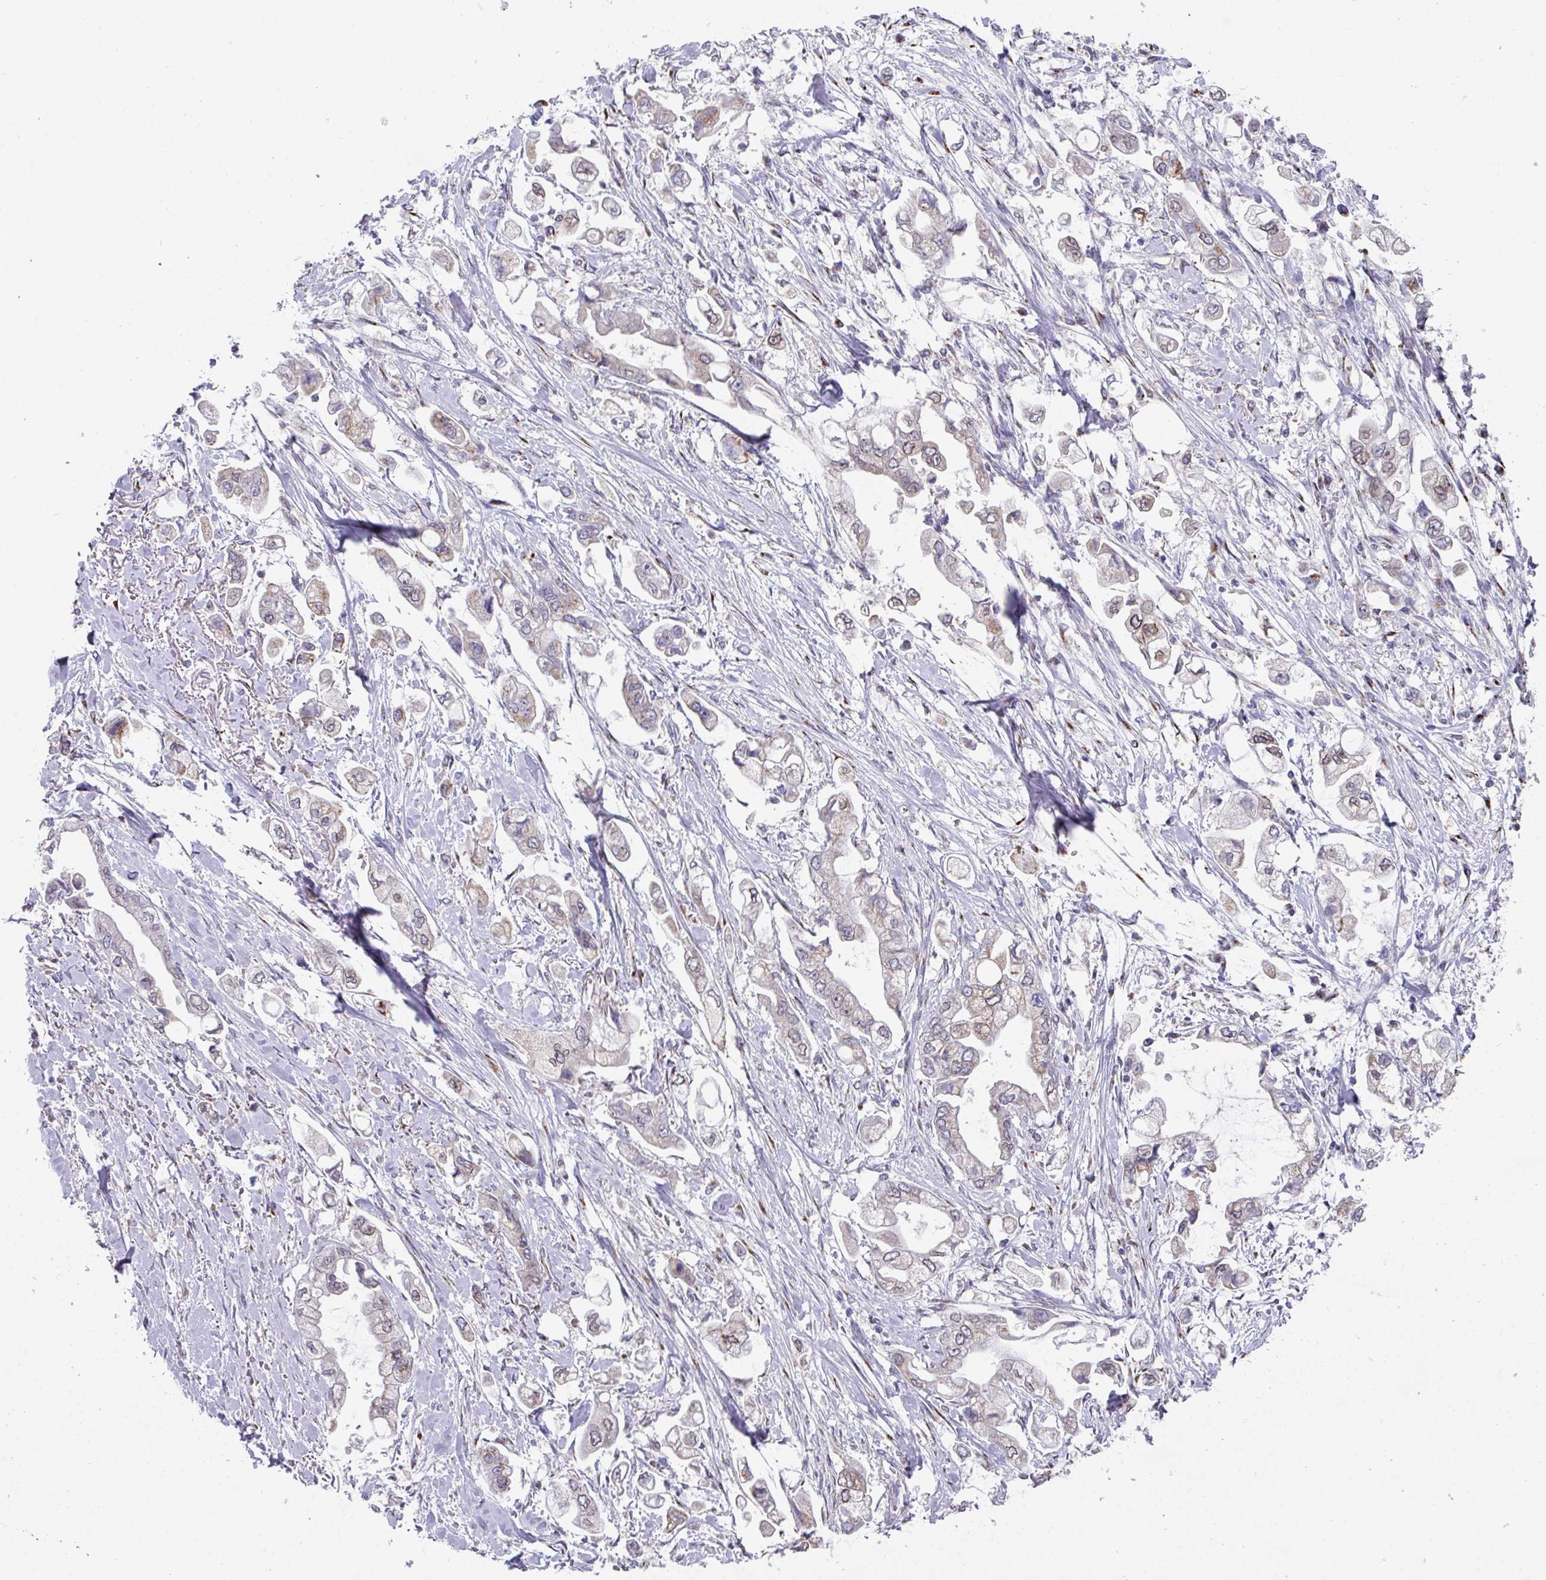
{"staining": {"intensity": "moderate", "quantity": "<25%", "location": "cytoplasmic/membranous,nuclear"}, "tissue": "stomach cancer", "cell_type": "Tumor cells", "image_type": "cancer", "snomed": [{"axis": "morphology", "description": "Adenocarcinoma, NOS"}, {"axis": "topography", "description": "Stomach"}], "caption": "The histopathology image shows immunohistochemical staining of stomach adenocarcinoma. There is moderate cytoplasmic/membranous and nuclear positivity is appreciated in about <25% of tumor cells.", "gene": "VKORC1L1", "patient": {"sex": "male", "age": 62}}